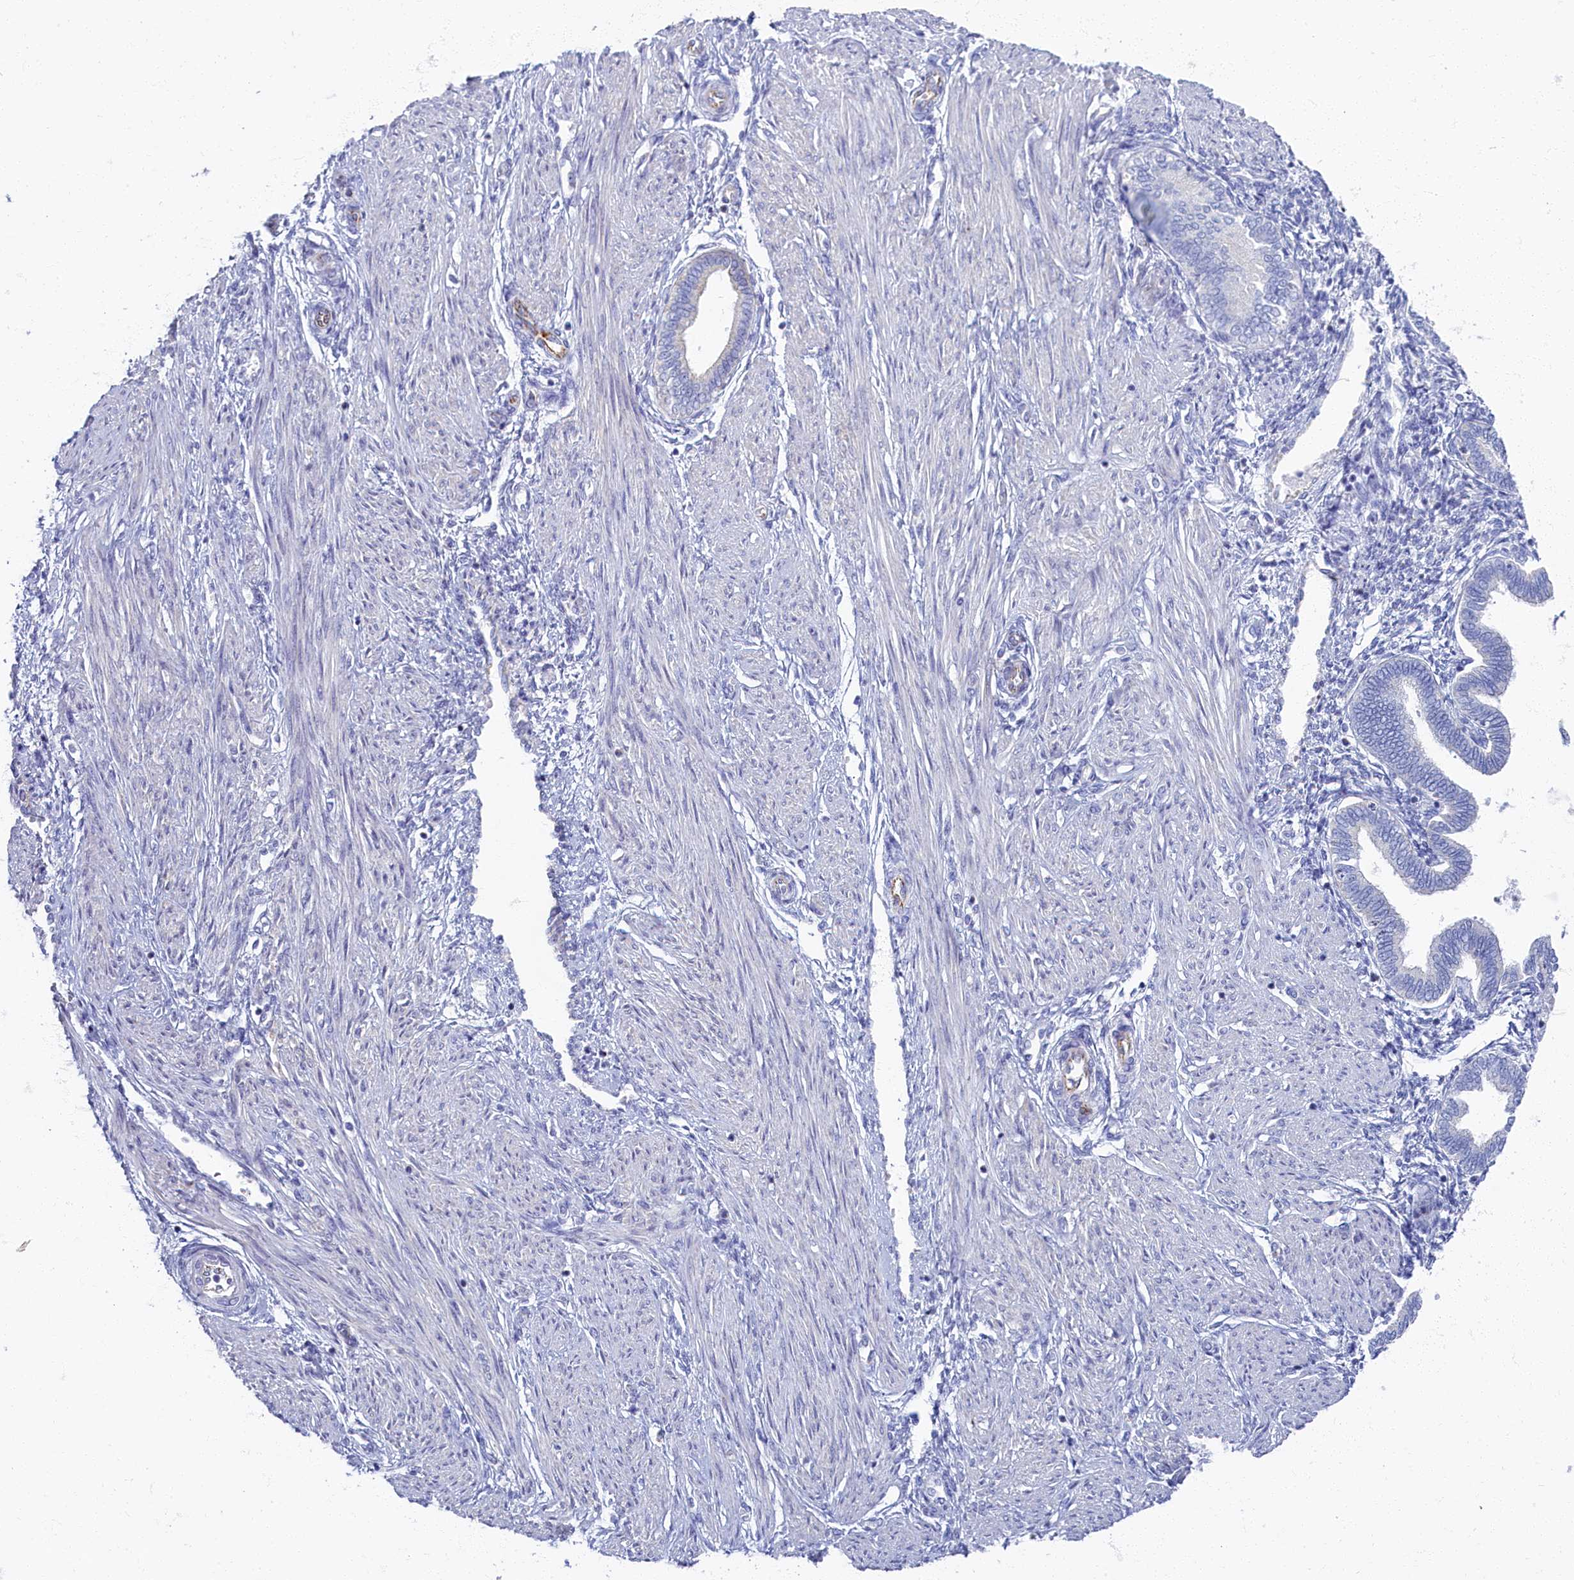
{"staining": {"intensity": "negative", "quantity": "none", "location": "none"}, "tissue": "endometrium", "cell_type": "Cells in endometrial stroma", "image_type": "normal", "snomed": [{"axis": "morphology", "description": "Normal tissue, NOS"}, {"axis": "topography", "description": "Endometrium"}], "caption": "High magnification brightfield microscopy of normal endometrium stained with DAB (3,3'-diaminobenzidine) (brown) and counterstained with hematoxylin (blue): cells in endometrial stroma show no significant expression.", "gene": "OCIAD2", "patient": {"sex": "female", "age": 53}}